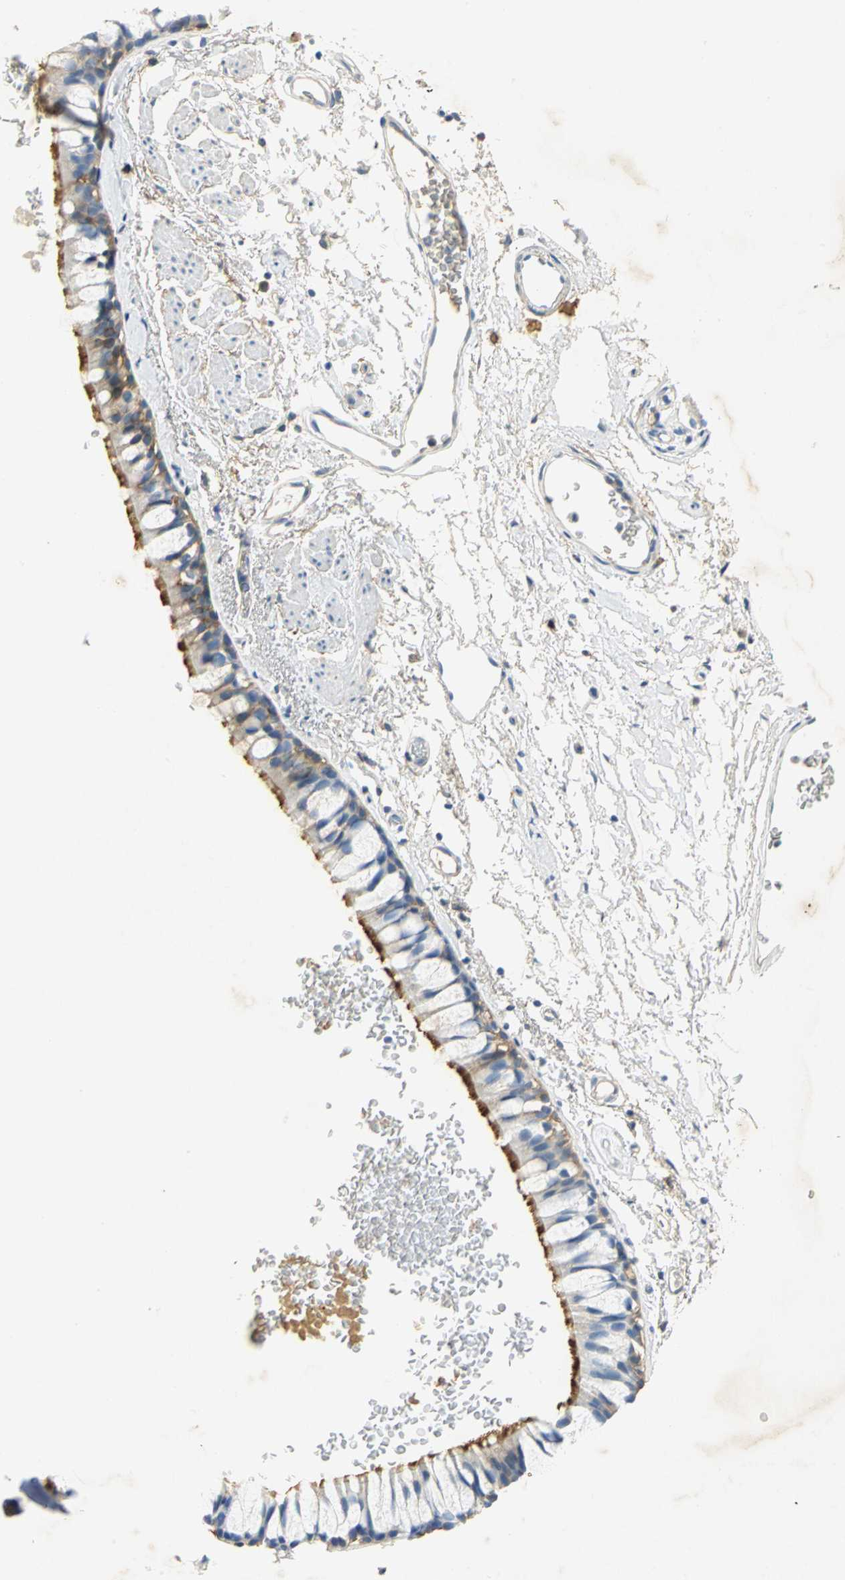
{"staining": {"intensity": "moderate", "quantity": "25%-75%", "location": "cytoplasmic/membranous"}, "tissue": "bronchus", "cell_type": "Respiratory epithelial cells", "image_type": "normal", "snomed": [{"axis": "morphology", "description": "Normal tissue, NOS"}, {"axis": "topography", "description": "Bronchus"}], "caption": "Immunohistochemistry (DAB) staining of normal human bronchus displays moderate cytoplasmic/membranous protein positivity in about 25%-75% of respiratory epithelial cells. (Stains: DAB (3,3'-diaminobenzidine) in brown, nuclei in blue, Microscopy: brightfield microscopy at high magnification).", "gene": "ANXA4", "patient": {"sex": "female", "age": 73}}